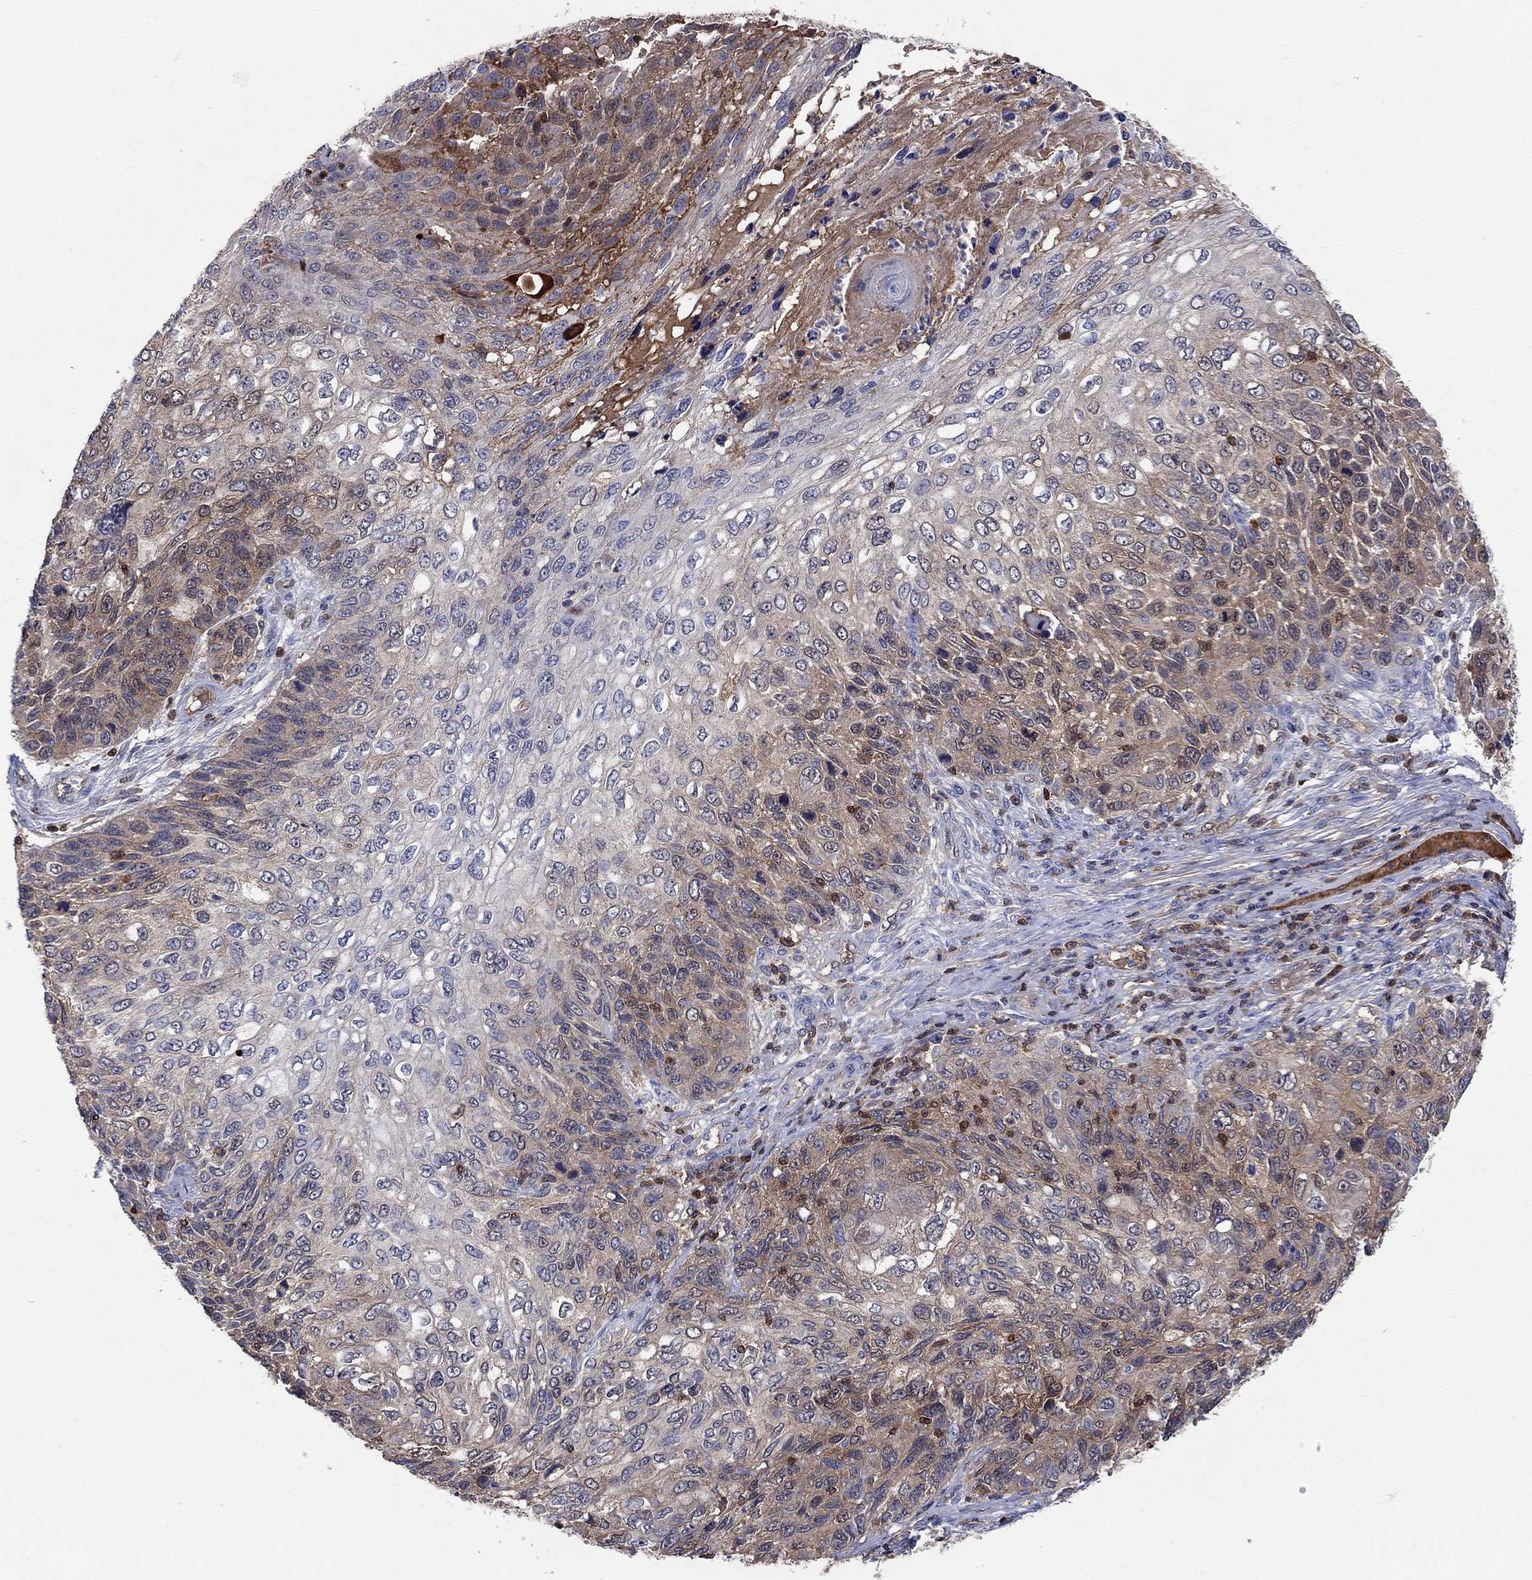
{"staining": {"intensity": "weak", "quantity": "25%-75%", "location": "cytoplasmic/membranous"}, "tissue": "skin cancer", "cell_type": "Tumor cells", "image_type": "cancer", "snomed": [{"axis": "morphology", "description": "Squamous cell carcinoma, NOS"}, {"axis": "topography", "description": "Skin"}], "caption": "Immunohistochemical staining of human squamous cell carcinoma (skin) shows weak cytoplasmic/membranous protein staining in approximately 25%-75% of tumor cells.", "gene": "AGFG2", "patient": {"sex": "male", "age": 92}}